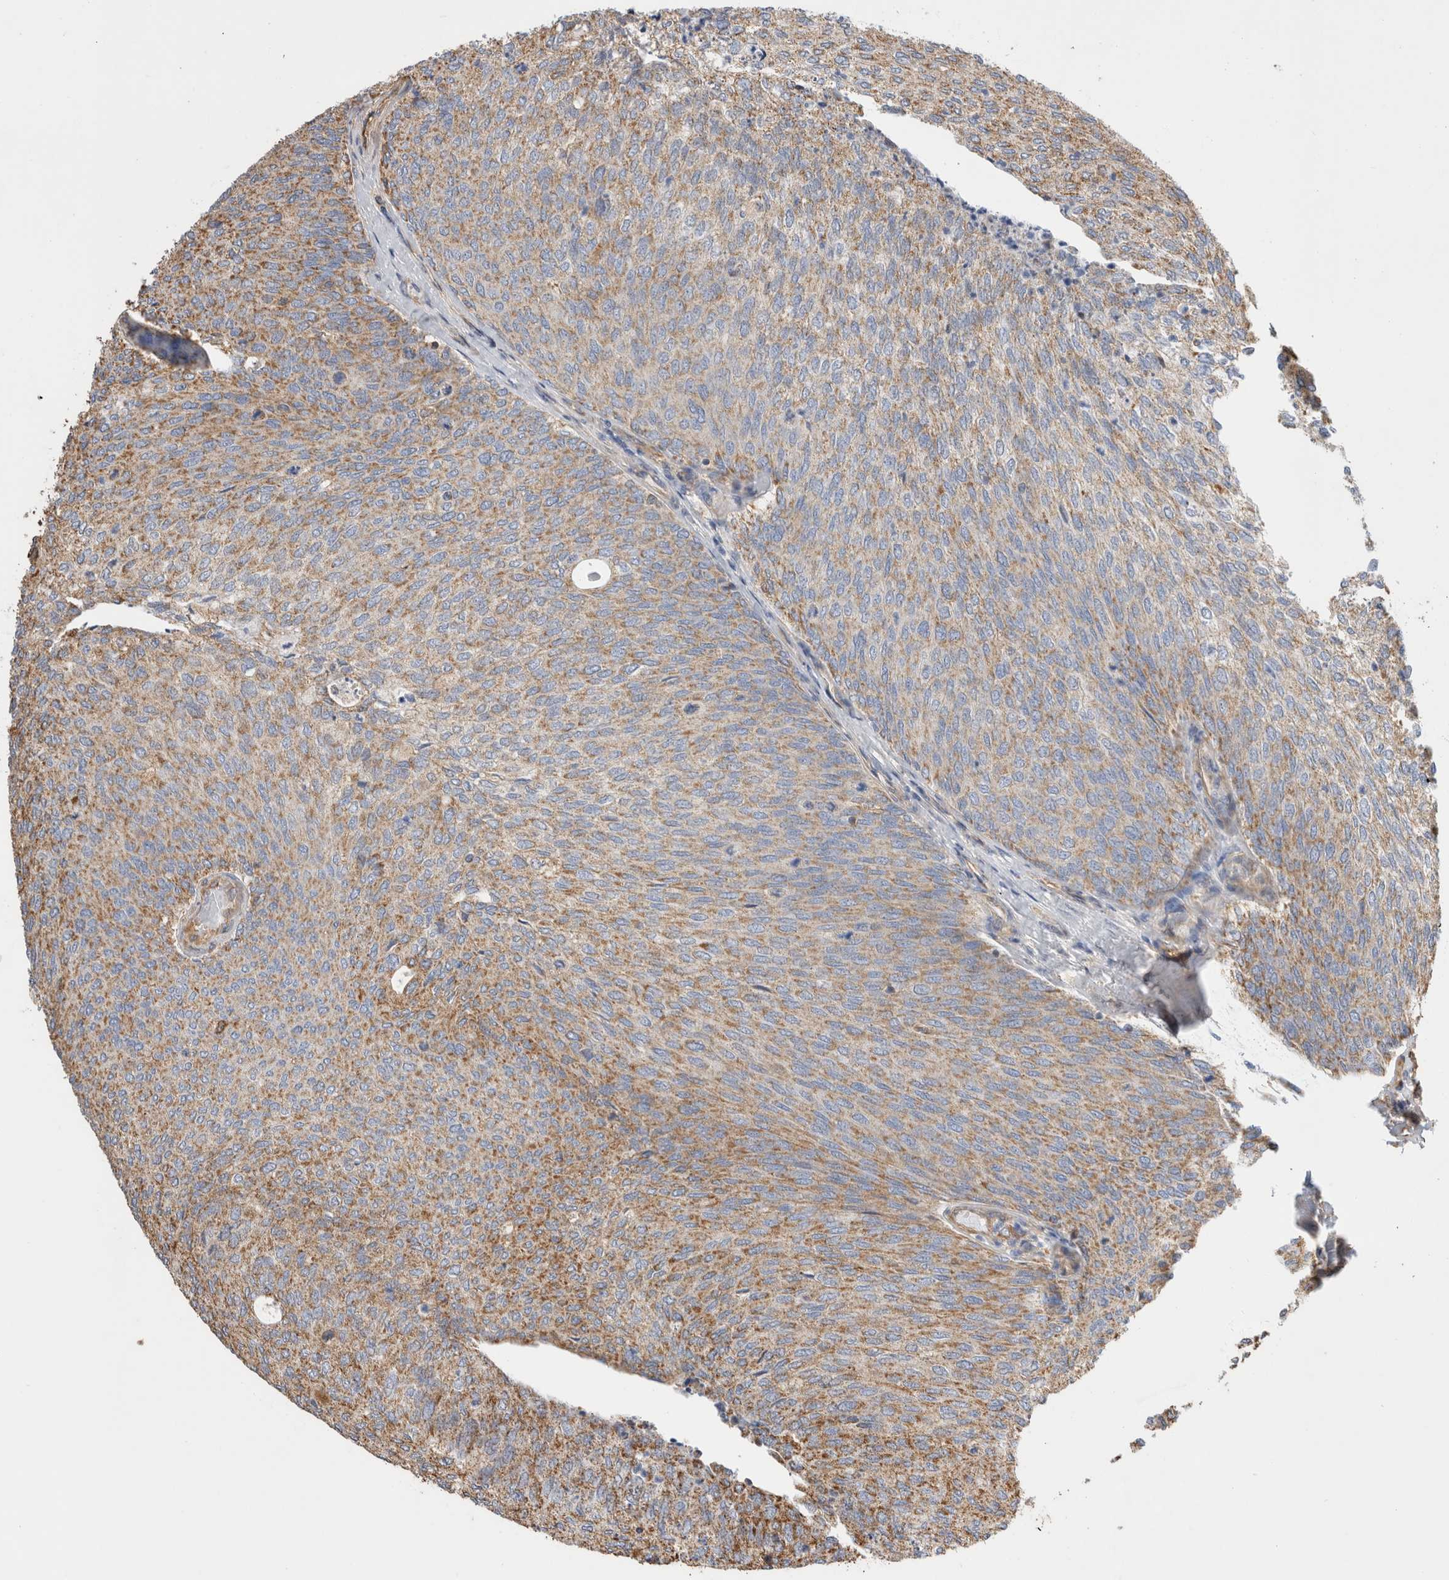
{"staining": {"intensity": "weak", "quantity": ">75%", "location": "cytoplasmic/membranous"}, "tissue": "urothelial cancer", "cell_type": "Tumor cells", "image_type": "cancer", "snomed": [{"axis": "morphology", "description": "Urothelial carcinoma, Low grade"}, {"axis": "topography", "description": "Urinary bladder"}], "caption": "Immunohistochemical staining of human urothelial cancer demonstrates weak cytoplasmic/membranous protein staining in approximately >75% of tumor cells. (DAB (3,3'-diaminobenzidine) = brown stain, brightfield microscopy at high magnification).", "gene": "ZNF397", "patient": {"sex": "female", "age": 79}}